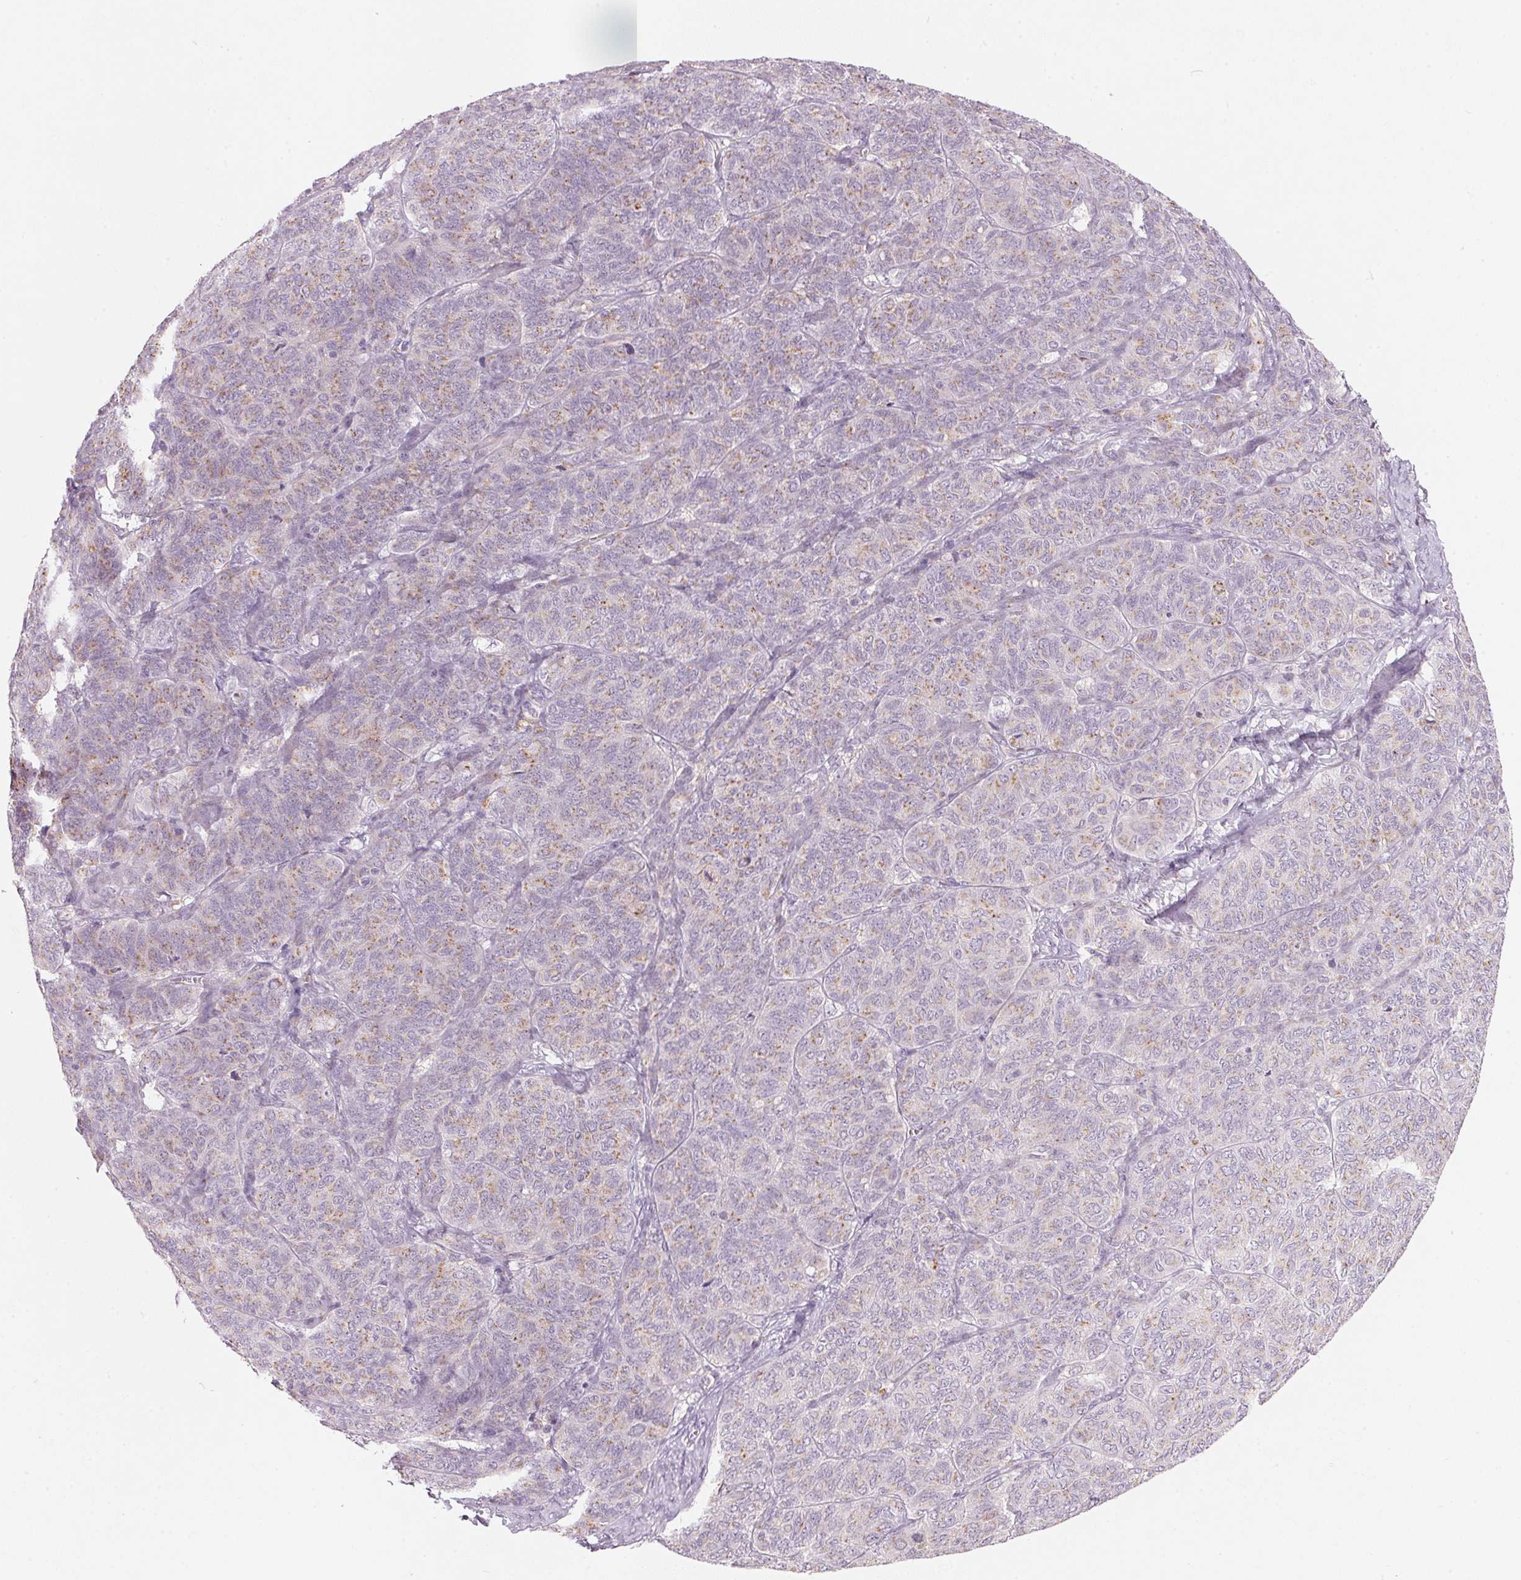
{"staining": {"intensity": "weak", "quantity": "25%-75%", "location": "cytoplasmic/membranous"}, "tissue": "ovarian cancer", "cell_type": "Tumor cells", "image_type": "cancer", "snomed": [{"axis": "morphology", "description": "Carcinoma, endometroid"}, {"axis": "topography", "description": "Ovary"}], "caption": "Protein staining of endometroid carcinoma (ovarian) tissue demonstrates weak cytoplasmic/membranous positivity in approximately 25%-75% of tumor cells. The staining was performed using DAB (3,3'-diaminobenzidine), with brown indicating positive protein expression. Nuclei are stained blue with hematoxylin.", "gene": "DRAM2", "patient": {"sex": "female", "age": 80}}